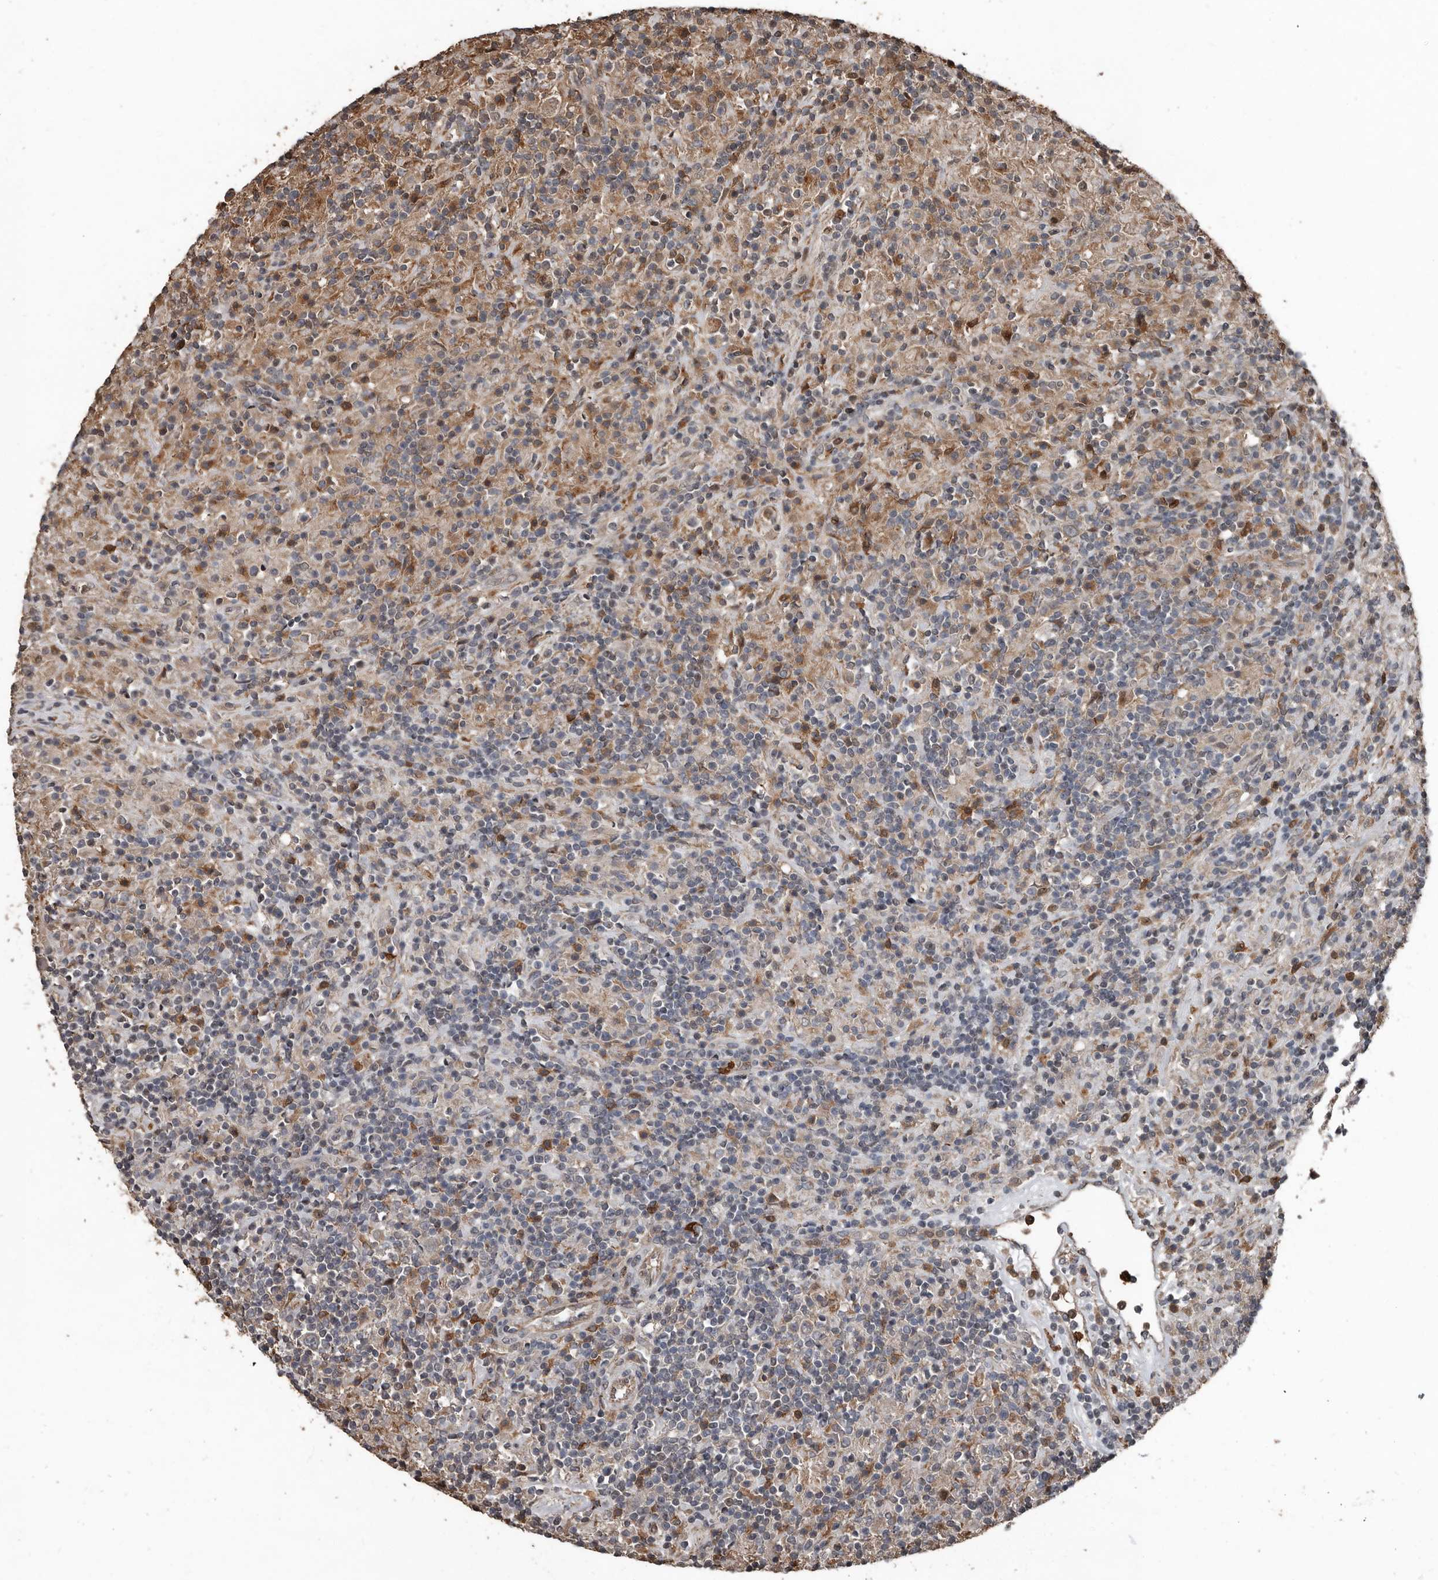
{"staining": {"intensity": "weak", "quantity": "<25%", "location": "cytoplasmic/membranous"}, "tissue": "lymphoma", "cell_type": "Tumor cells", "image_type": "cancer", "snomed": [{"axis": "morphology", "description": "Hodgkin's disease, NOS"}, {"axis": "topography", "description": "Lymph node"}], "caption": "Tumor cells show no significant protein expression in Hodgkin's disease. (DAB (3,3'-diaminobenzidine) IHC, high magnification).", "gene": "FSBP", "patient": {"sex": "male", "age": 70}}